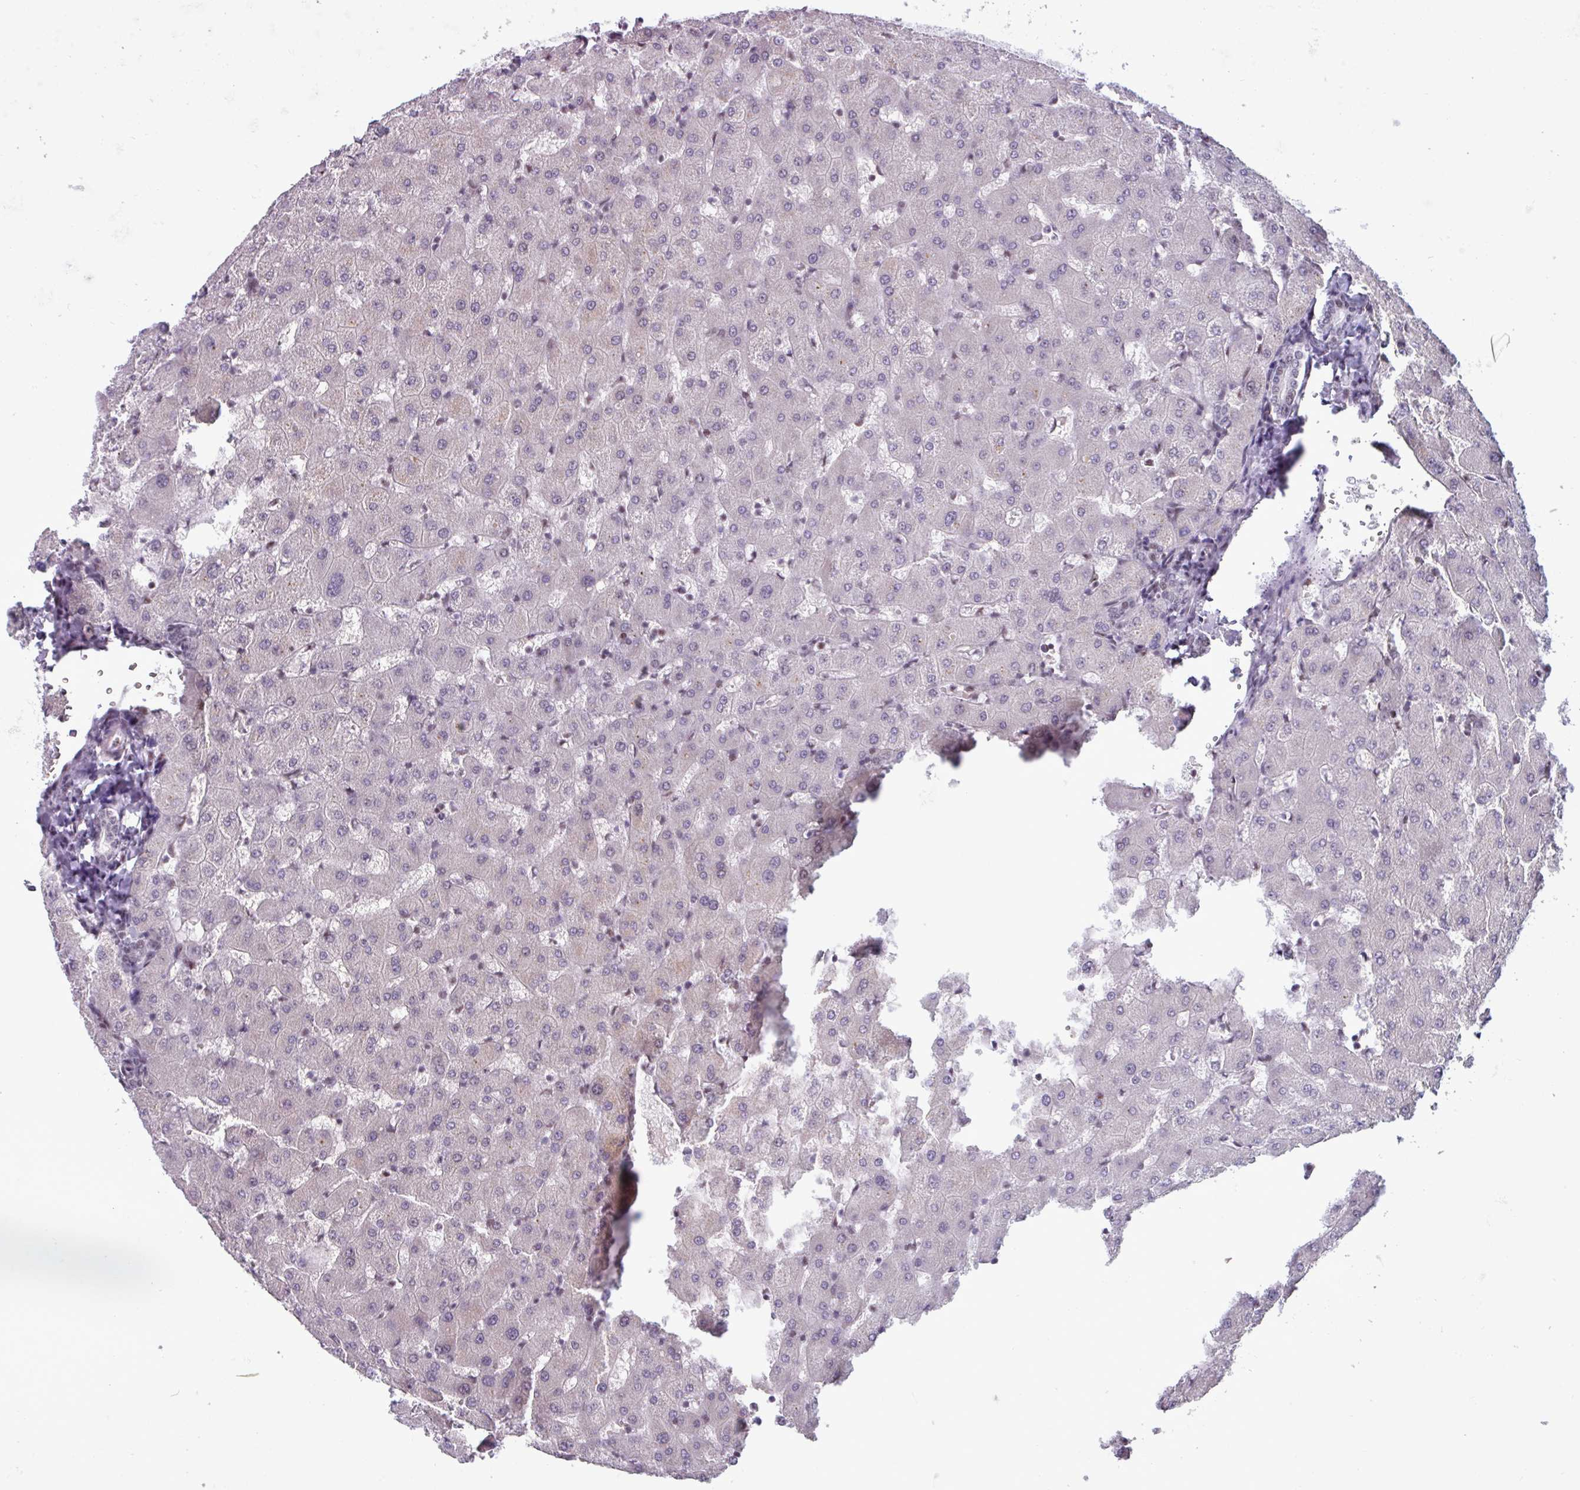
{"staining": {"intensity": "weak", "quantity": "<25%", "location": "nuclear"}, "tissue": "liver", "cell_type": "Cholangiocytes", "image_type": "normal", "snomed": [{"axis": "morphology", "description": "Normal tissue, NOS"}, {"axis": "topography", "description": "Liver"}], "caption": "IHC of benign liver shows no expression in cholangiocytes.", "gene": "ZNF575", "patient": {"sex": "female", "age": 63}}